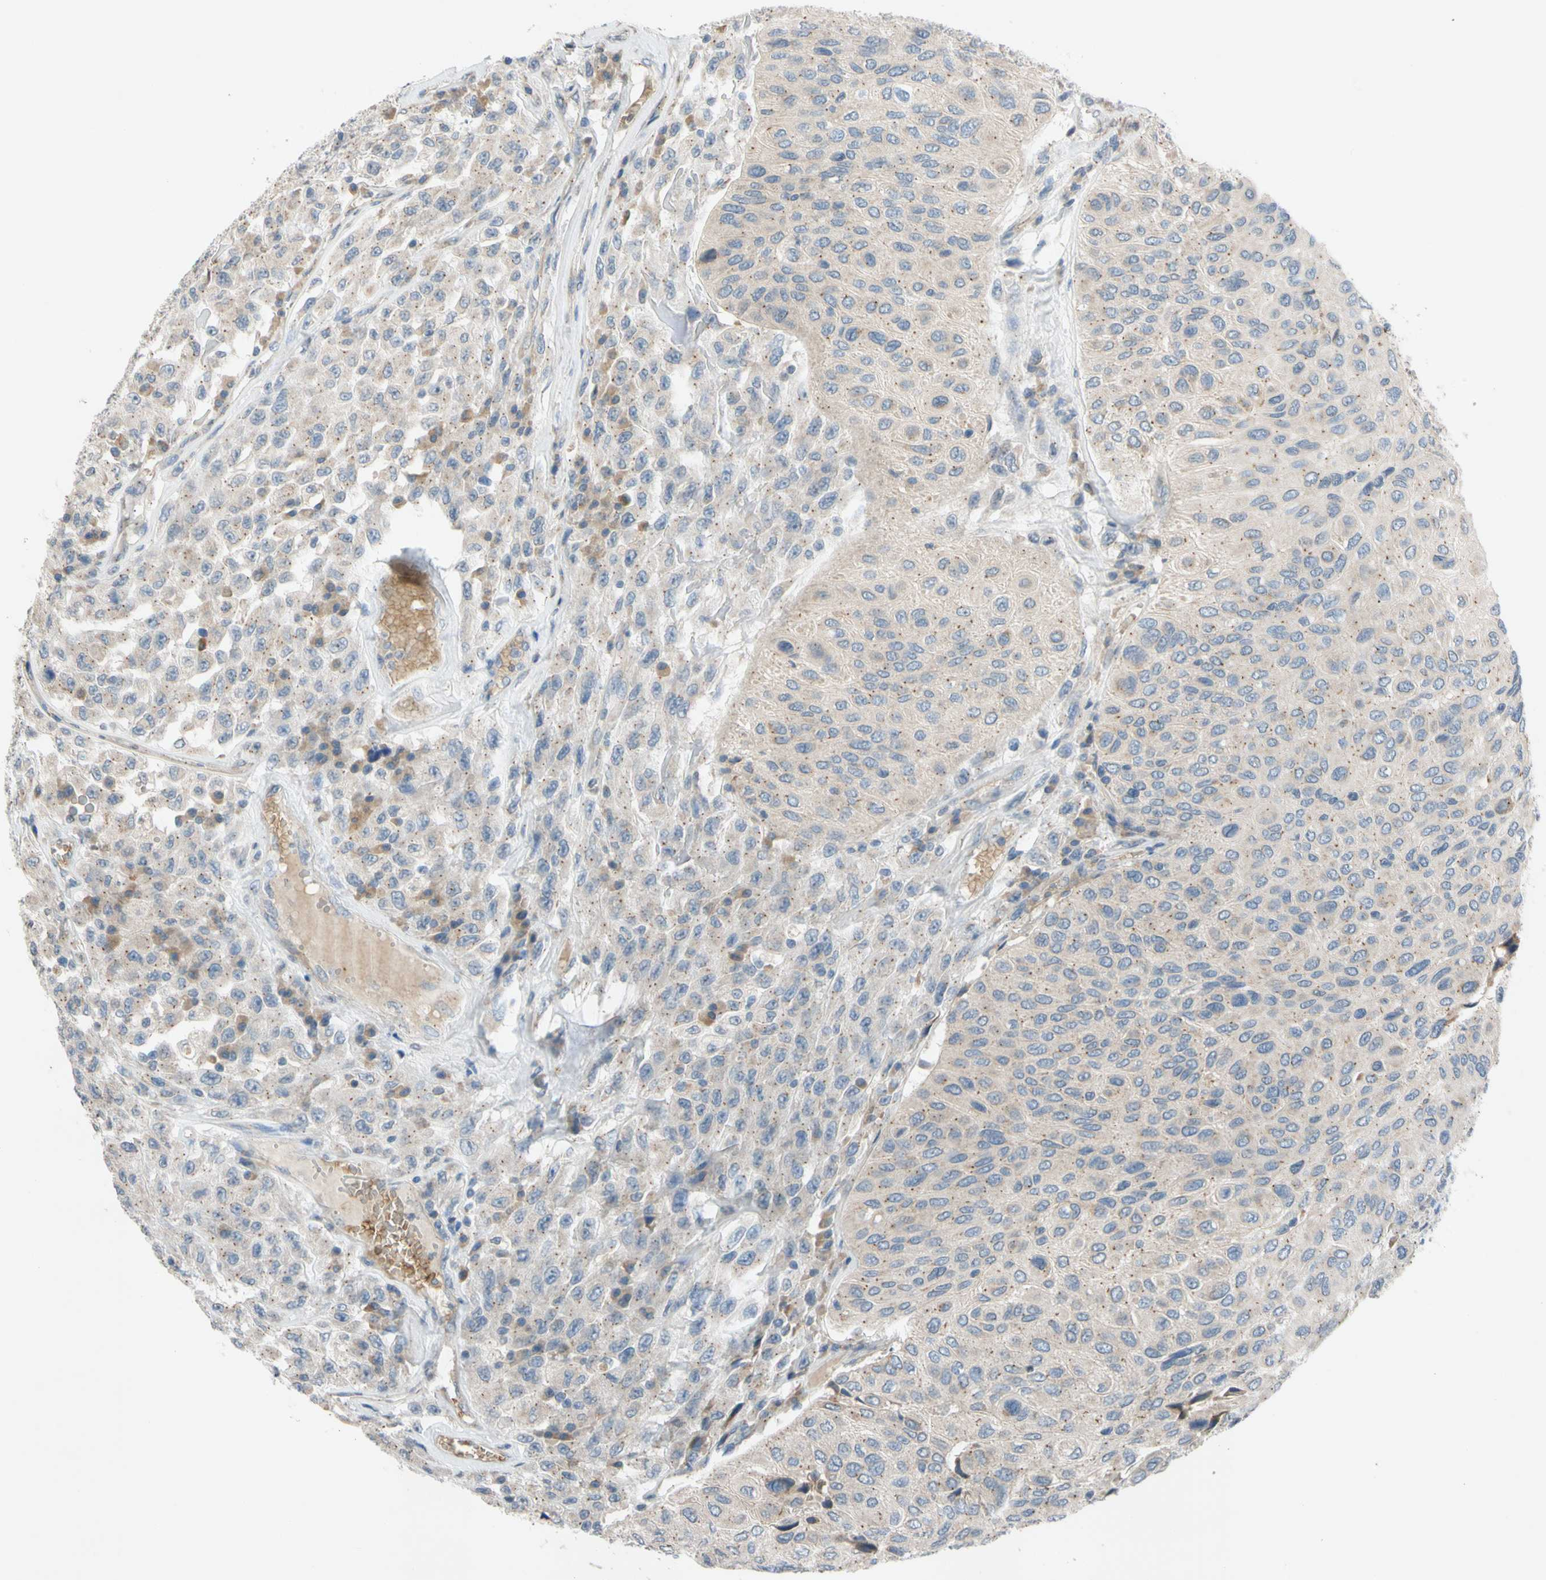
{"staining": {"intensity": "moderate", "quantity": "<25%", "location": "cytoplasmic/membranous"}, "tissue": "urothelial cancer", "cell_type": "Tumor cells", "image_type": "cancer", "snomed": [{"axis": "morphology", "description": "Urothelial carcinoma, High grade"}, {"axis": "topography", "description": "Urinary bladder"}], "caption": "Urothelial carcinoma (high-grade) stained for a protein (brown) shows moderate cytoplasmic/membranous positive staining in approximately <25% of tumor cells.", "gene": "ADD2", "patient": {"sex": "male", "age": 66}}